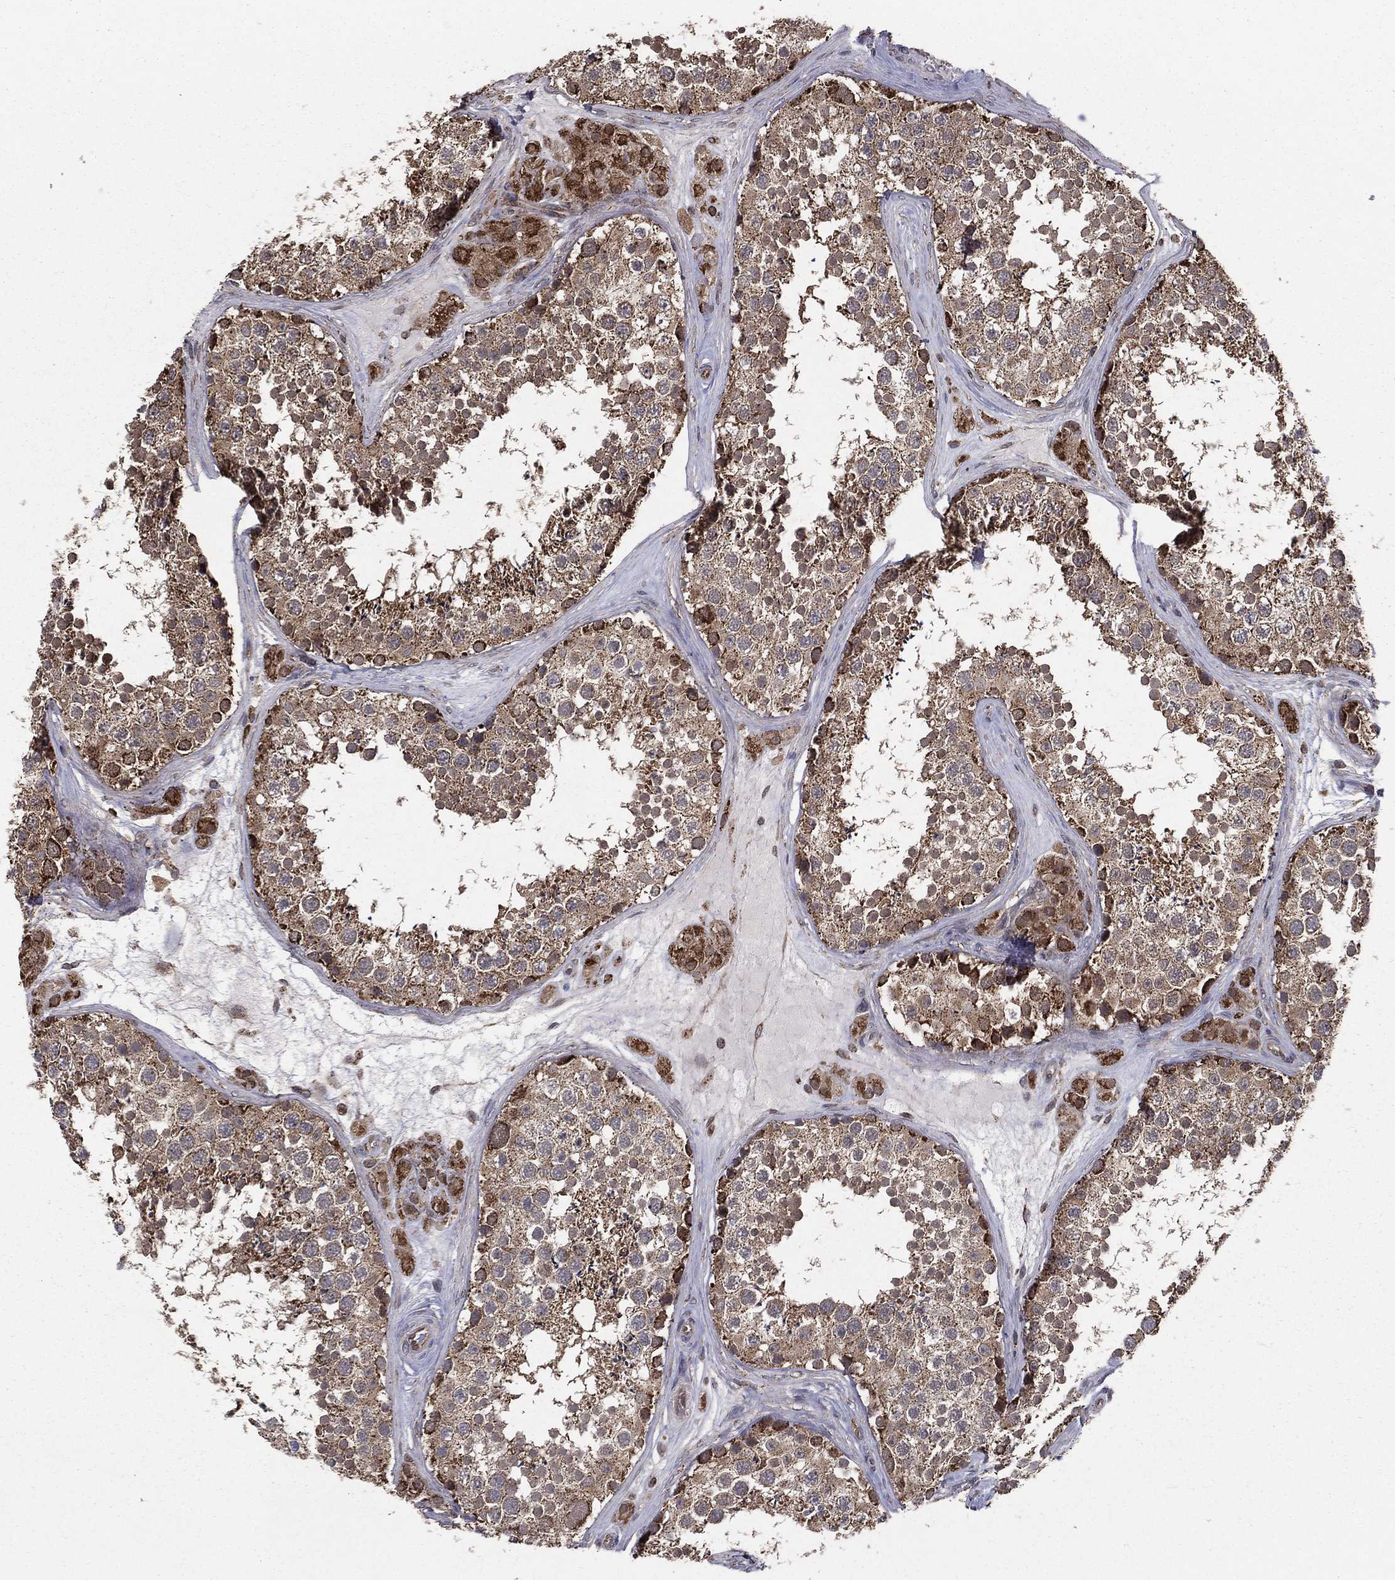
{"staining": {"intensity": "strong", "quantity": "<25%", "location": "cytoplasmic/membranous"}, "tissue": "testis", "cell_type": "Cells in seminiferous ducts", "image_type": "normal", "snomed": [{"axis": "morphology", "description": "Normal tissue, NOS"}, {"axis": "topography", "description": "Testis"}], "caption": "Benign testis demonstrates strong cytoplasmic/membranous expression in approximately <25% of cells in seminiferous ducts, visualized by immunohistochemistry. The staining is performed using DAB brown chromogen to label protein expression. The nuclei are counter-stained blue using hematoxylin.", "gene": "ENSG00000288684", "patient": {"sex": "male", "age": 41}}